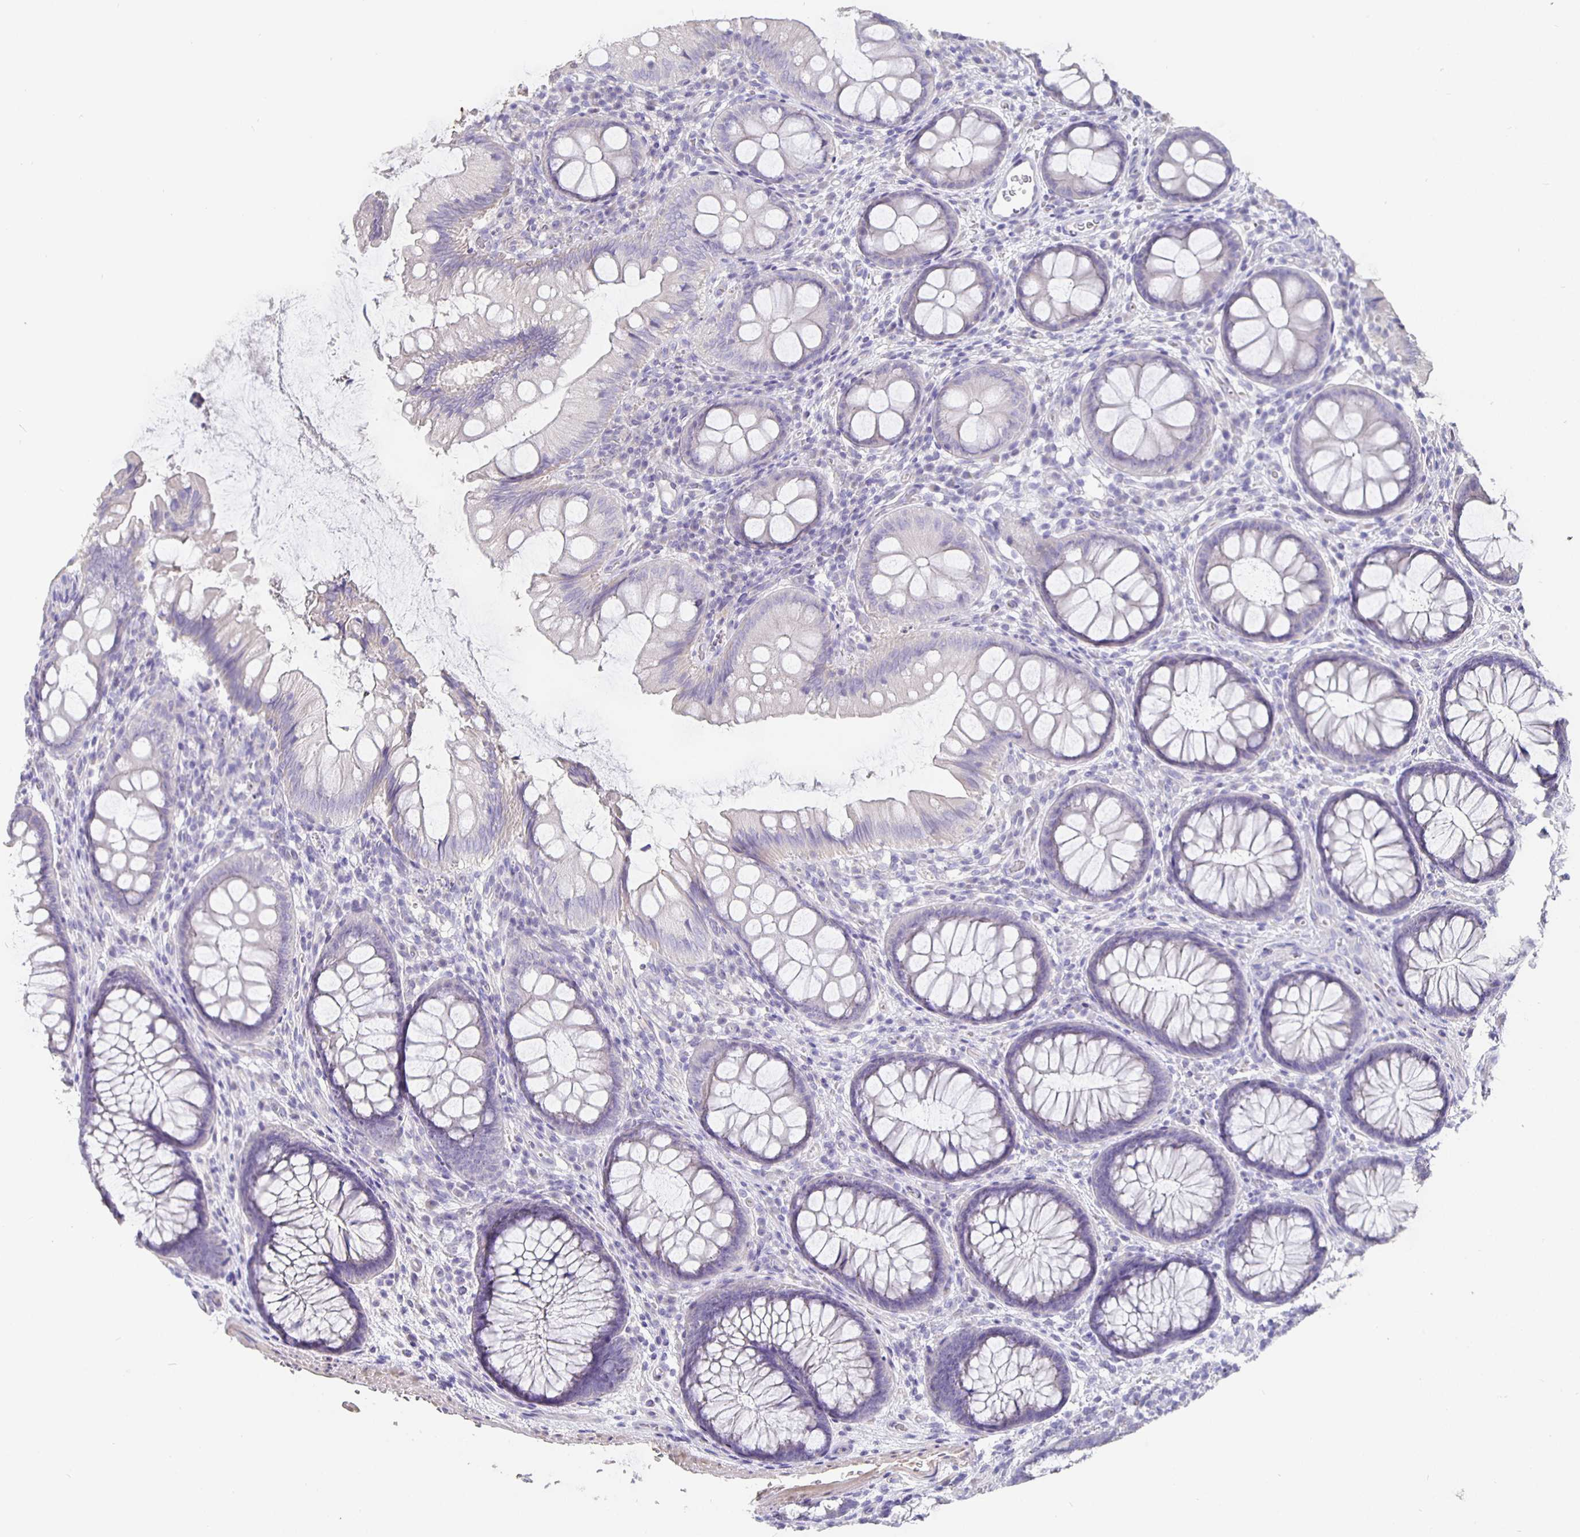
{"staining": {"intensity": "negative", "quantity": "none", "location": "none"}, "tissue": "colon", "cell_type": "Endothelial cells", "image_type": "normal", "snomed": [{"axis": "morphology", "description": "Normal tissue, NOS"}, {"axis": "morphology", "description": "Adenoma, NOS"}, {"axis": "topography", "description": "Soft tissue"}, {"axis": "topography", "description": "Colon"}], "caption": "IHC image of benign colon: colon stained with DAB exhibits no significant protein staining in endothelial cells.", "gene": "CFAP74", "patient": {"sex": "male", "age": 47}}